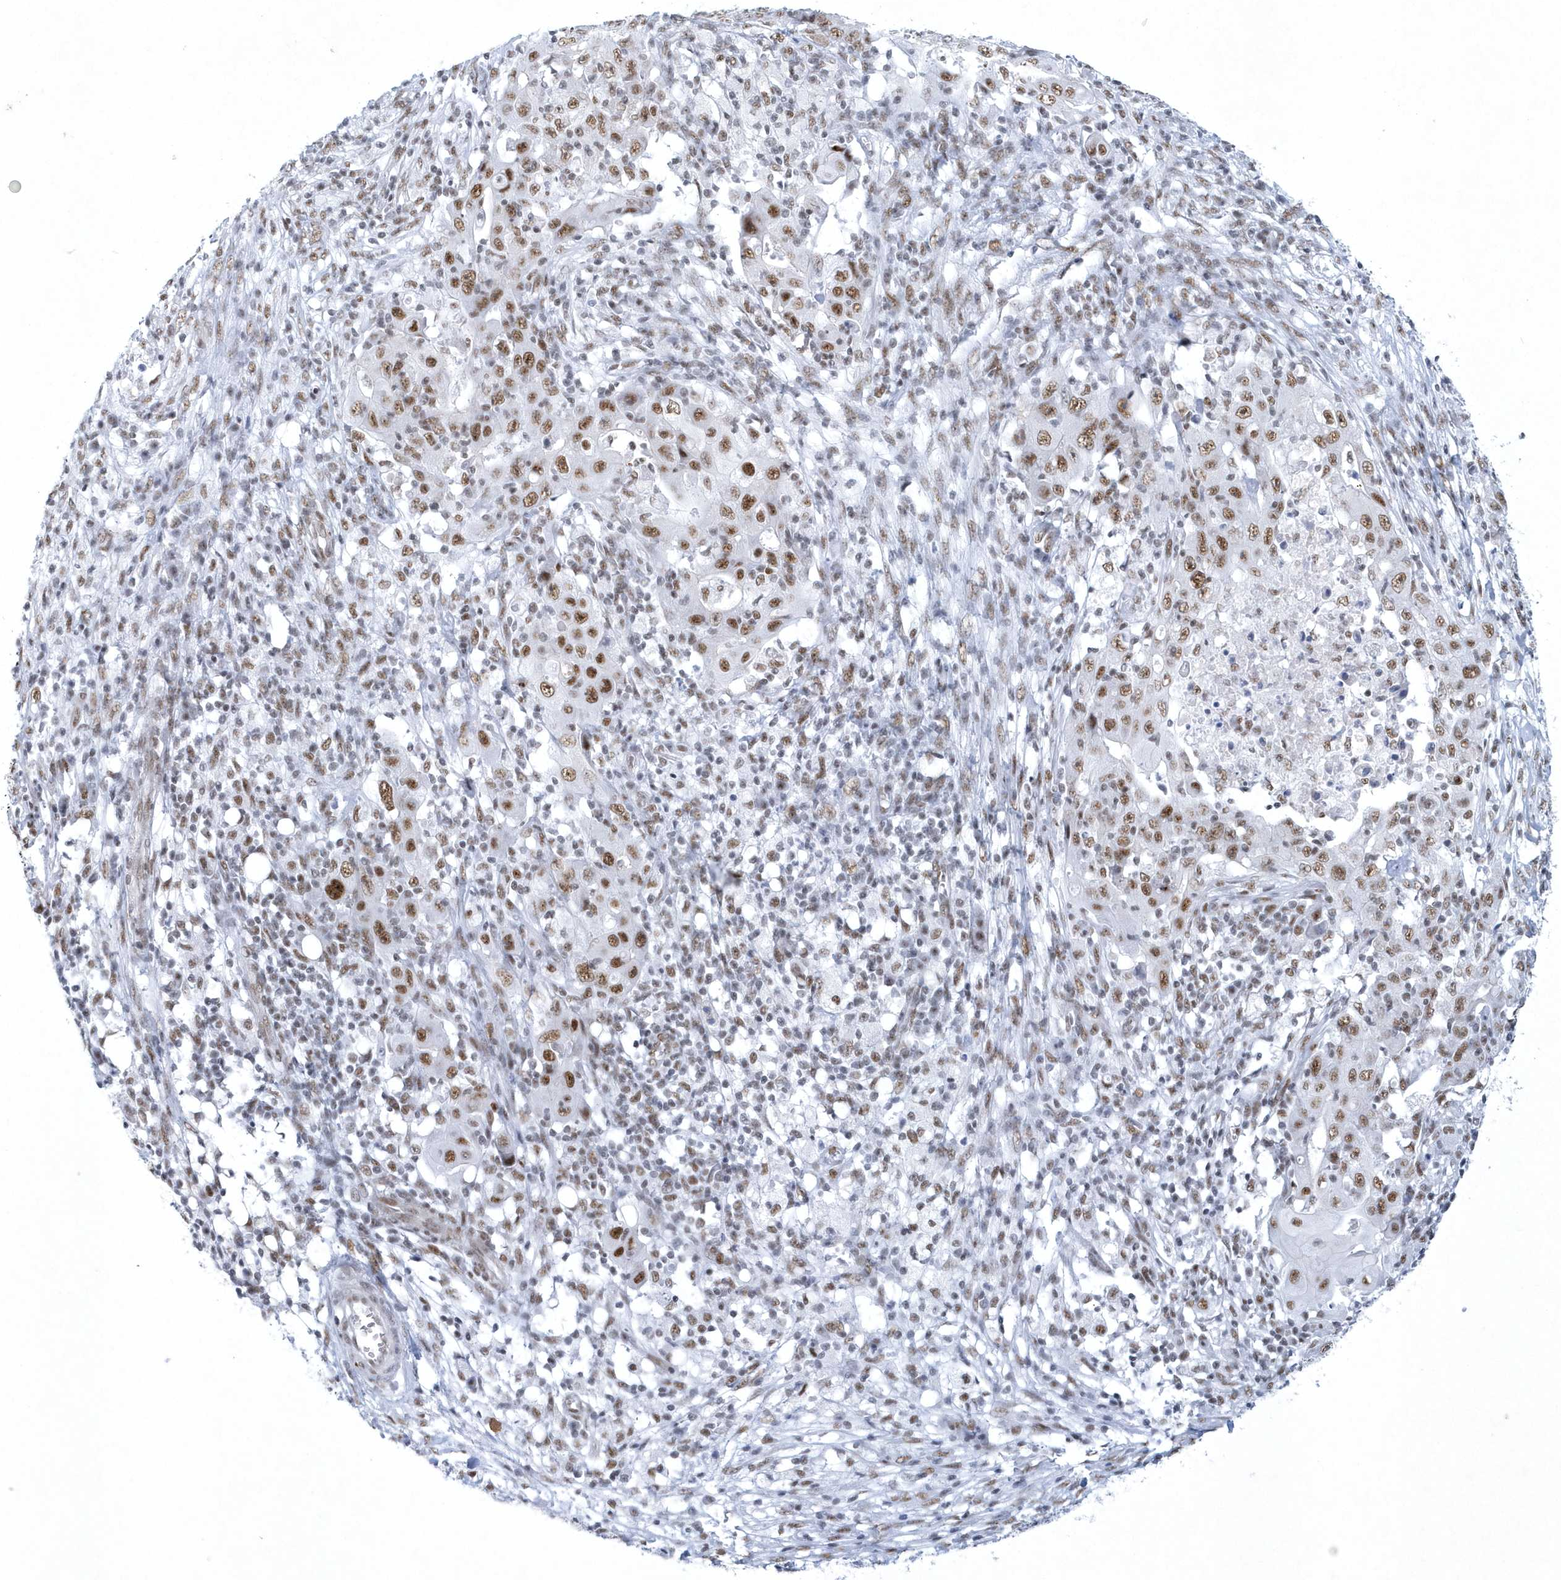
{"staining": {"intensity": "moderate", "quantity": ">75%", "location": "nuclear"}, "tissue": "ovarian cancer", "cell_type": "Tumor cells", "image_type": "cancer", "snomed": [{"axis": "morphology", "description": "Carcinoma, endometroid"}, {"axis": "topography", "description": "Ovary"}], "caption": "Ovarian cancer was stained to show a protein in brown. There is medium levels of moderate nuclear positivity in approximately >75% of tumor cells. (DAB (3,3'-diaminobenzidine) IHC, brown staining for protein, blue staining for nuclei).", "gene": "DCLRE1A", "patient": {"sex": "female", "age": 42}}